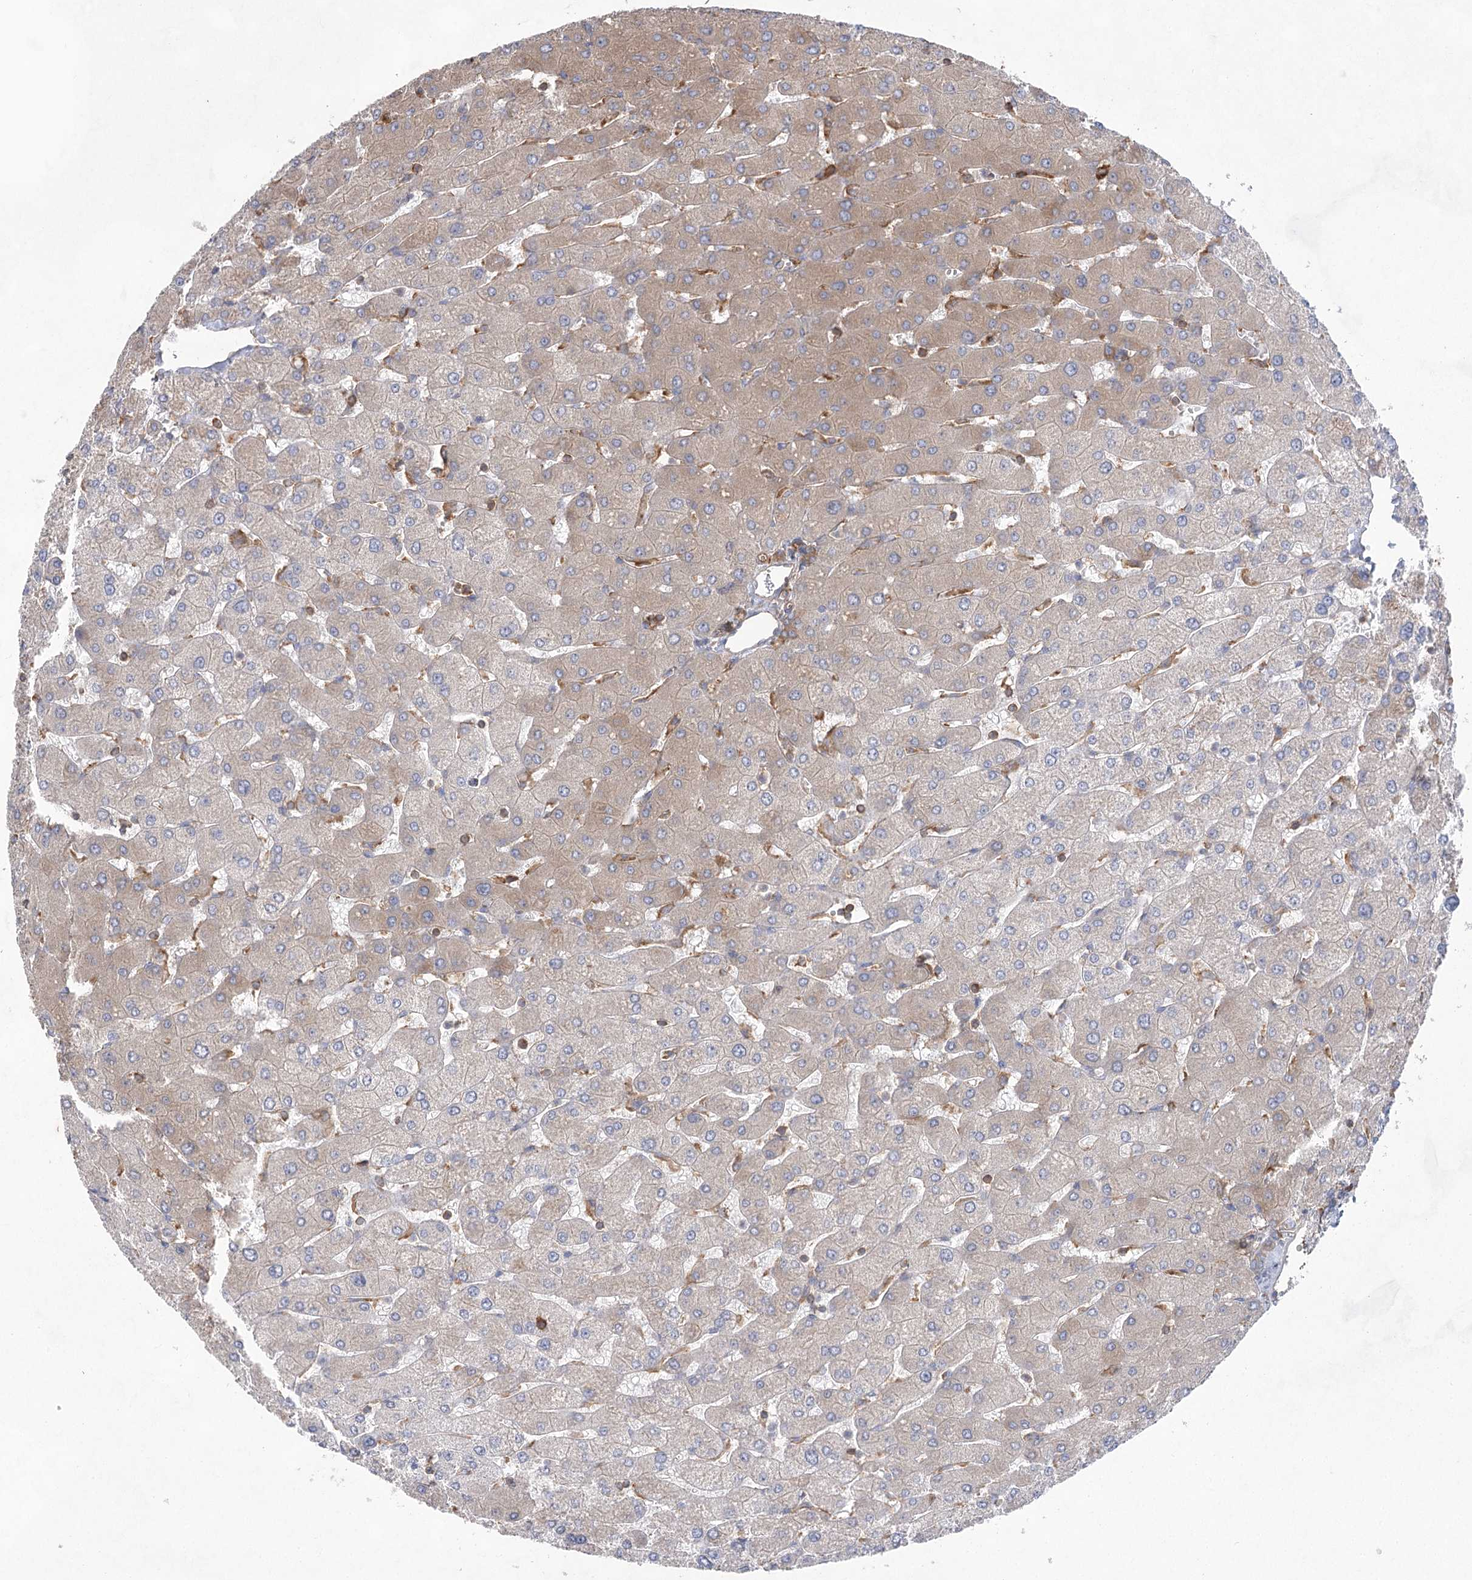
{"staining": {"intensity": "negative", "quantity": "none", "location": "none"}, "tissue": "liver", "cell_type": "Cholangiocytes", "image_type": "normal", "snomed": [{"axis": "morphology", "description": "Normal tissue, NOS"}, {"axis": "topography", "description": "Liver"}], "caption": "Cholangiocytes show no significant staining in unremarkable liver. The staining is performed using DAB brown chromogen with nuclei counter-stained in using hematoxylin.", "gene": "EIF3A", "patient": {"sex": "male", "age": 55}}